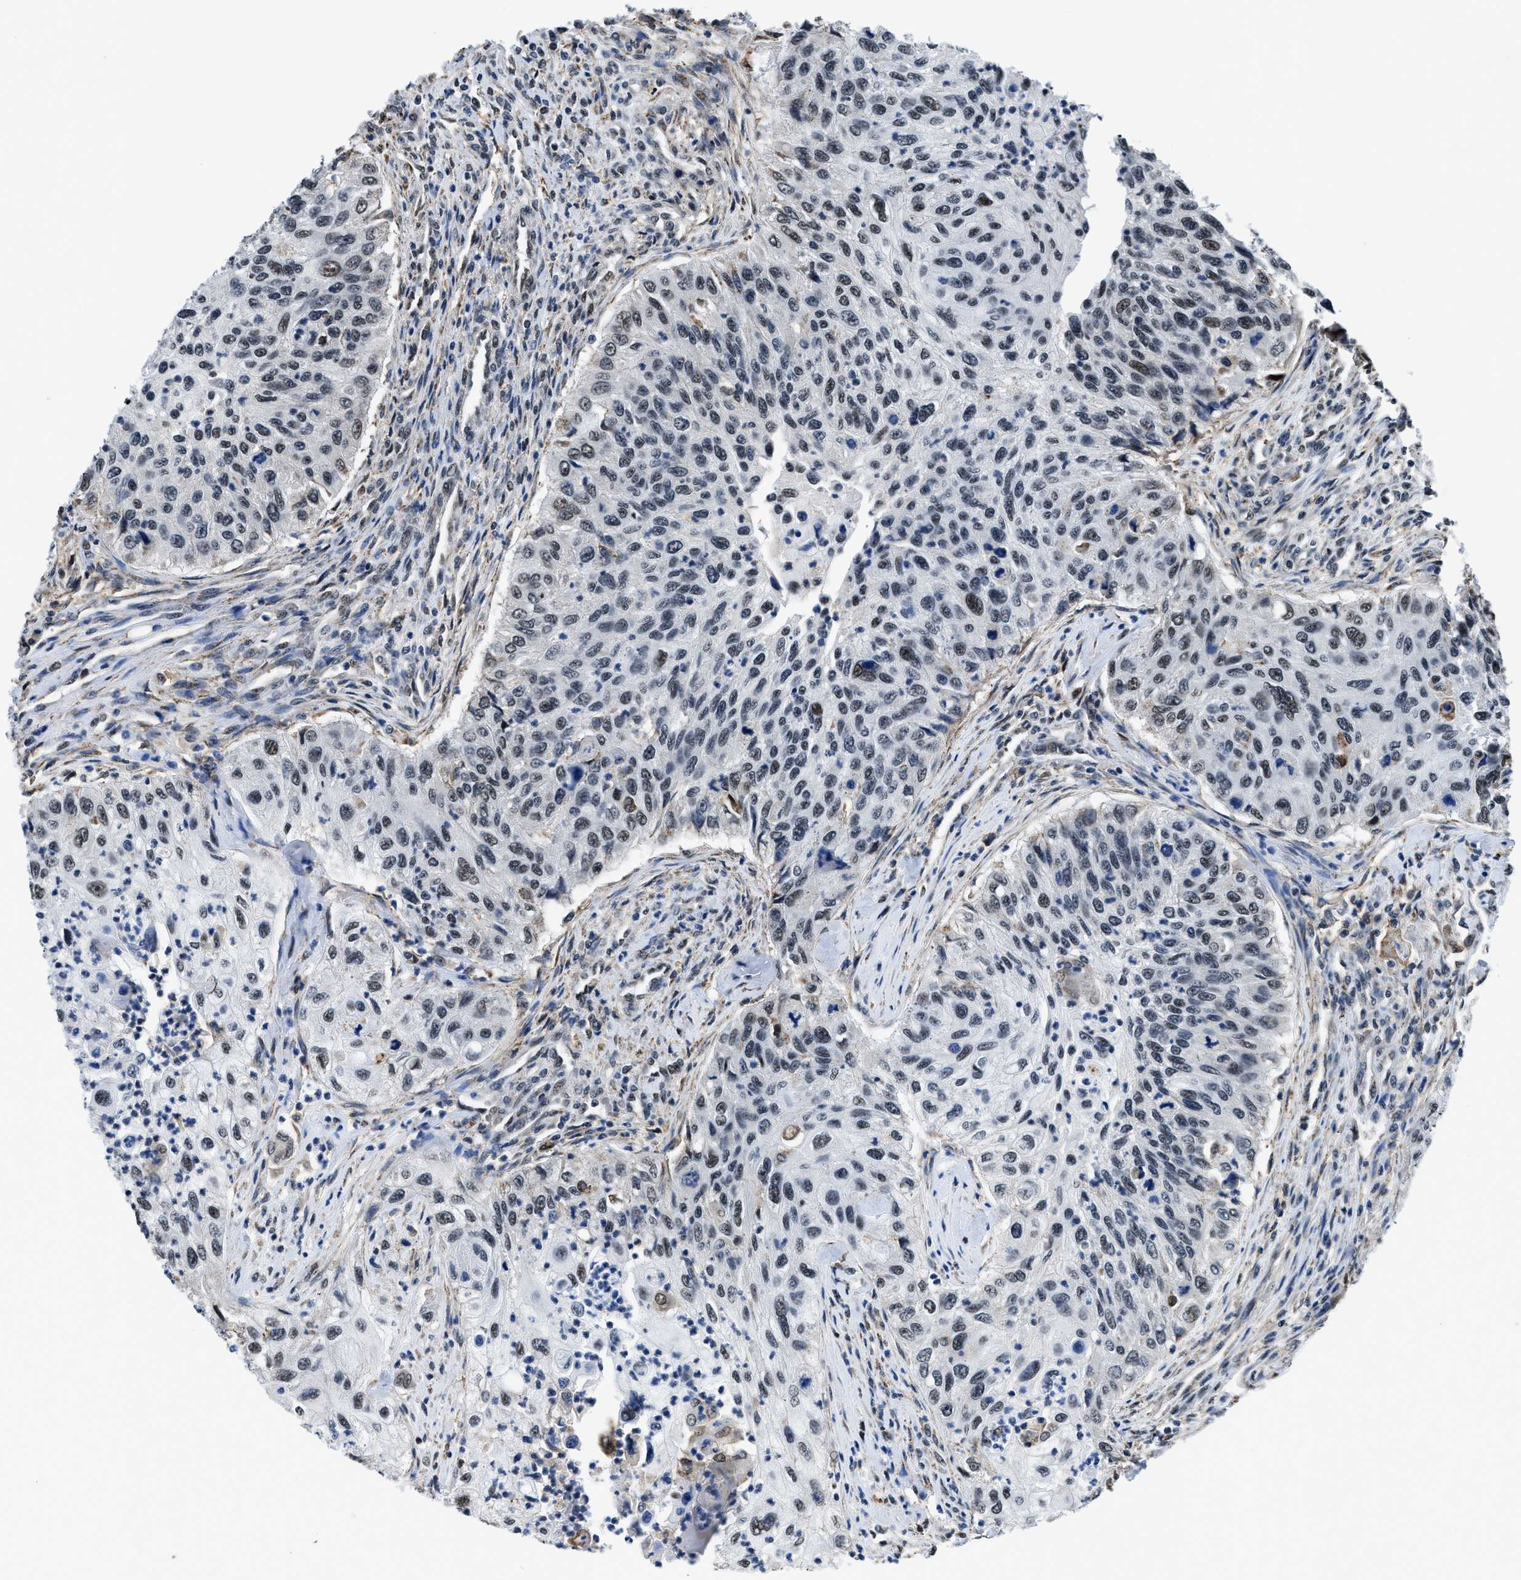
{"staining": {"intensity": "moderate", "quantity": "25%-75%", "location": "nuclear"}, "tissue": "urothelial cancer", "cell_type": "Tumor cells", "image_type": "cancer", "snomed": [{"axis": "morphology", "description": "Urothelial carcinoma, High grade"}, {"axis": "topography", "description": "Urinary bladder"}], "caption": "The immunohistochemical stain highlights moderate nuclear staining in tumor cells of urothelial carcinoma (high-grade) tissue. (DAB (3,3'-diaminobenzidine) IHC, brown staining for protein, blue staining for nuclei).", "gene": "HNRNPH2", "patient": {"sex": "female", "age": 60}}